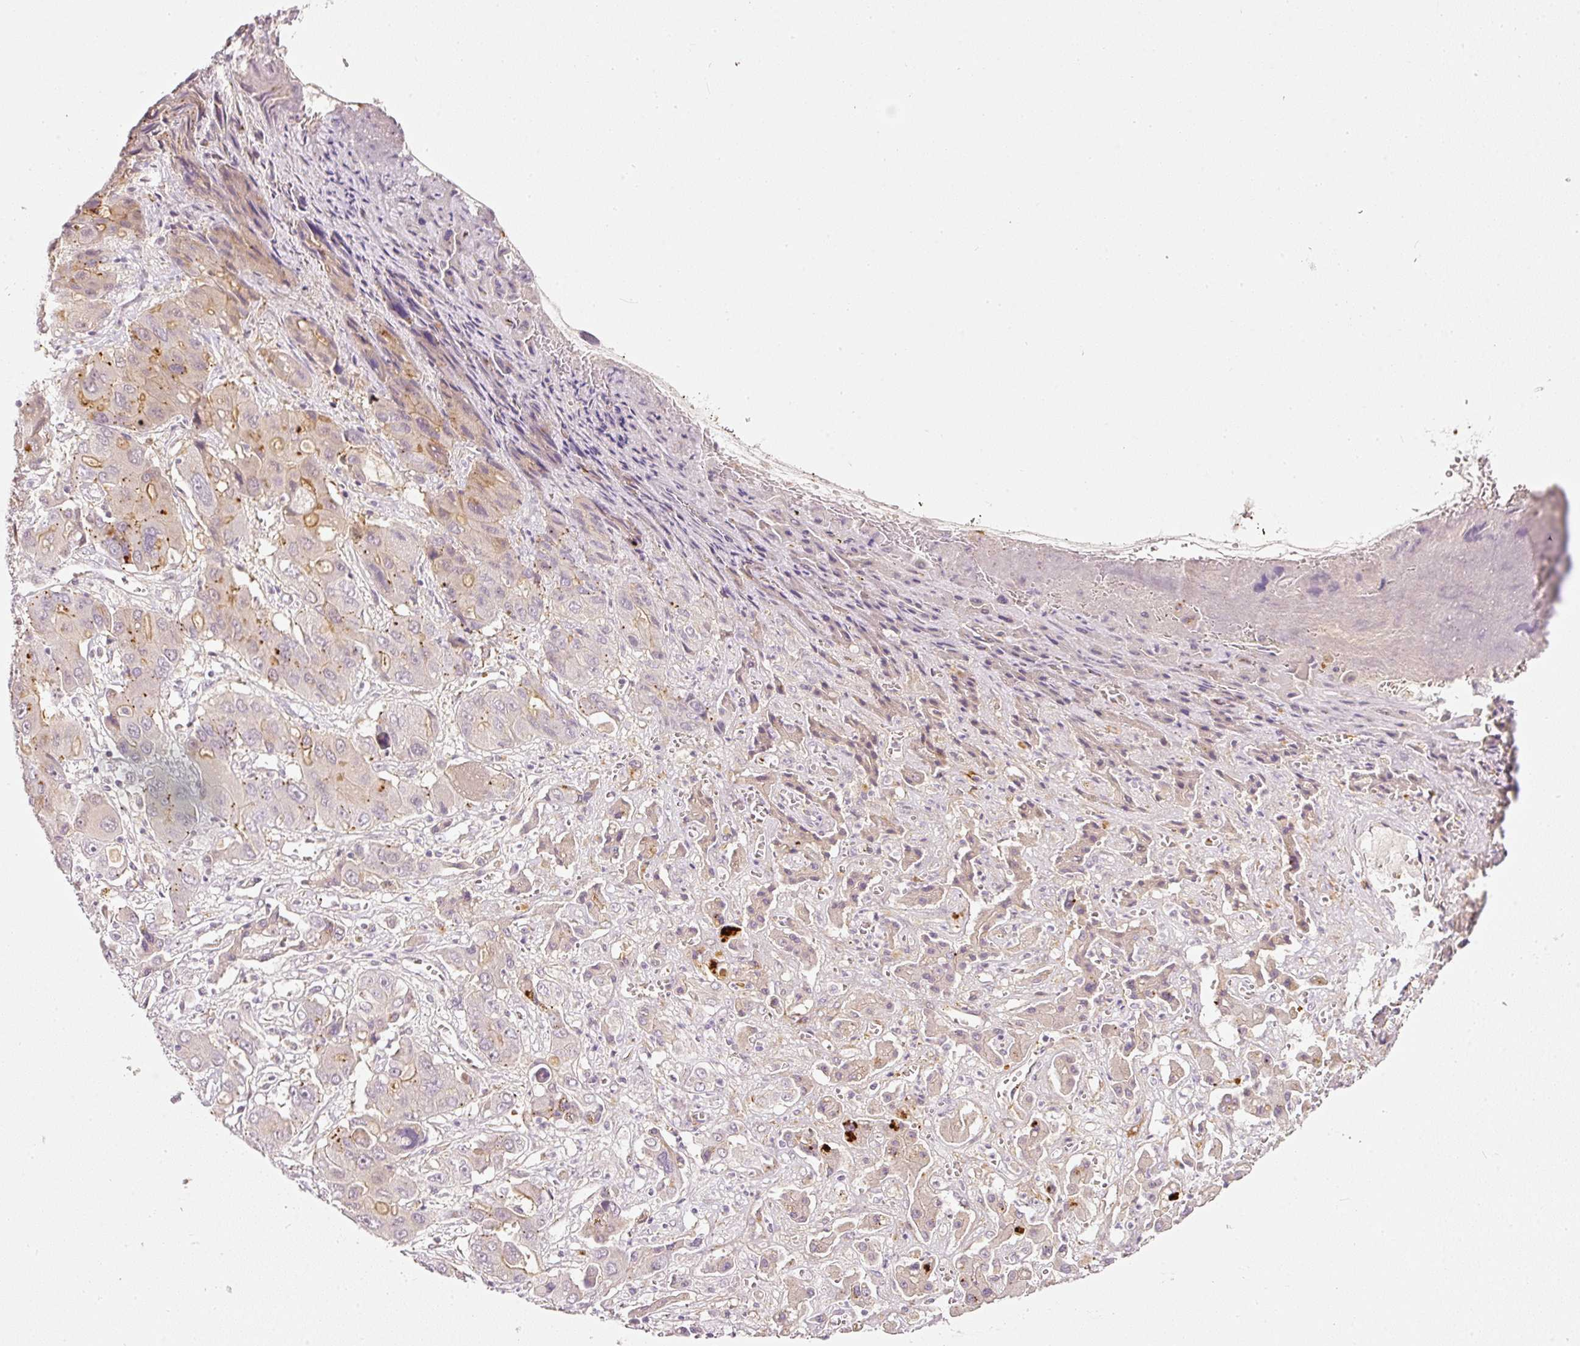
{"staining": {"intensity": "moderate", "quantity": "<25%", "location": "cytoplasmic/membranous"}, "tissue": "liver cancer", "cell_type": "Tumor cells", "image_type": "cancer", "snomed": [{"axis": "morphology", "description": "Cholangiocarcinoma"}, {"axis": "topography", "description": "Liver"}], "caption": "Immunohistochemical staining of liver cholangiocarcinoma demonstrates moderate cytoplasmic/membranous protein staining in about <25% of tumor cells. Ihc stains the protein in brown and the nuclei are stained blue.", "gene": "TOGARAM1", "patient": {"sex": "male", "age": 67}}